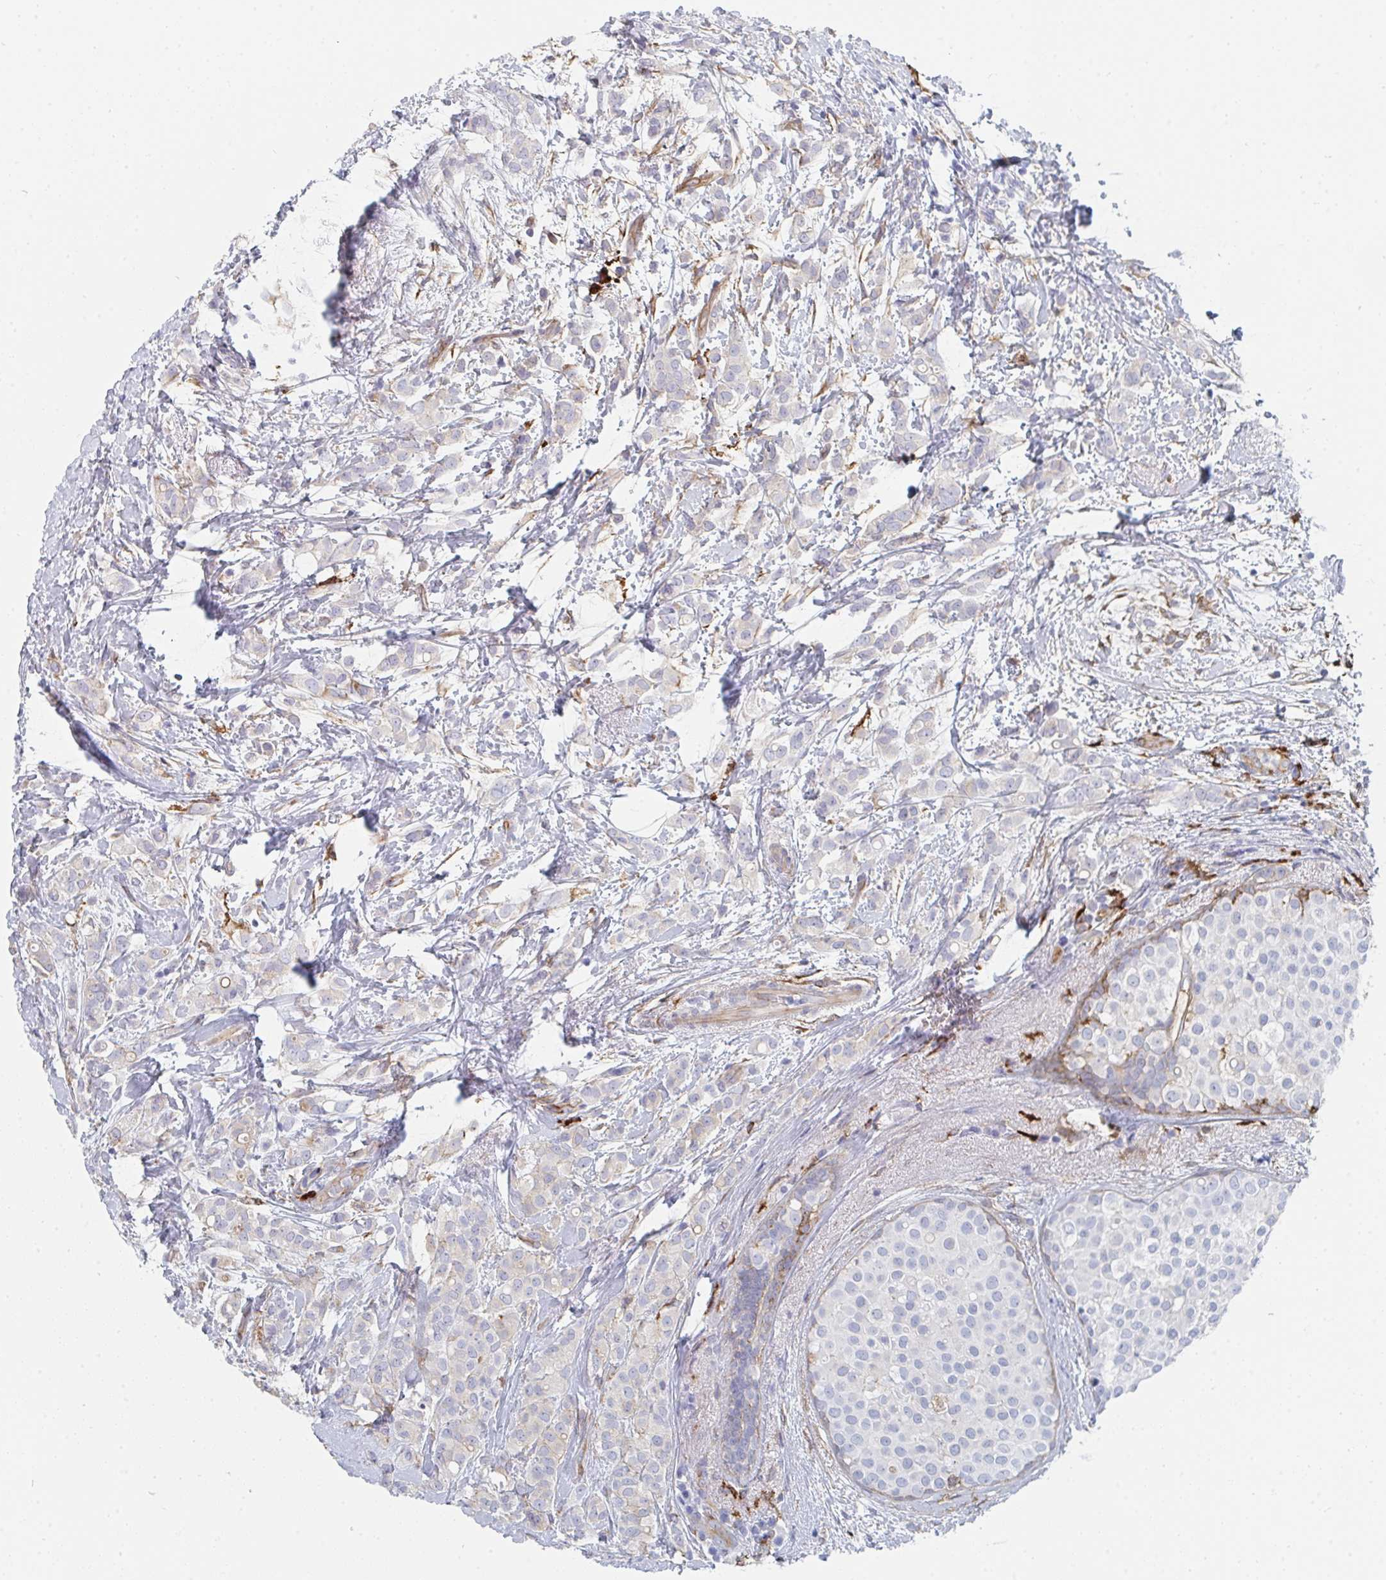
{"staining": {"intensity": "negative", "quantity": "none", "location": "none"}, "tissue": "breast cancer", "cell_type": "Tumor cells", "image_type": "cancer", "snomed": [{"axis": "morphology", "description": "Lobular carcinoma"}, {"axis": "topography", "description": "Breast"}], "caption": "Tumor cells are negative for protein expression in human breast cancer. (IHC, brightfield microscopy, high magnification).", "gene": "DAB2", "patient": {"sex": "female", "age": 68}}